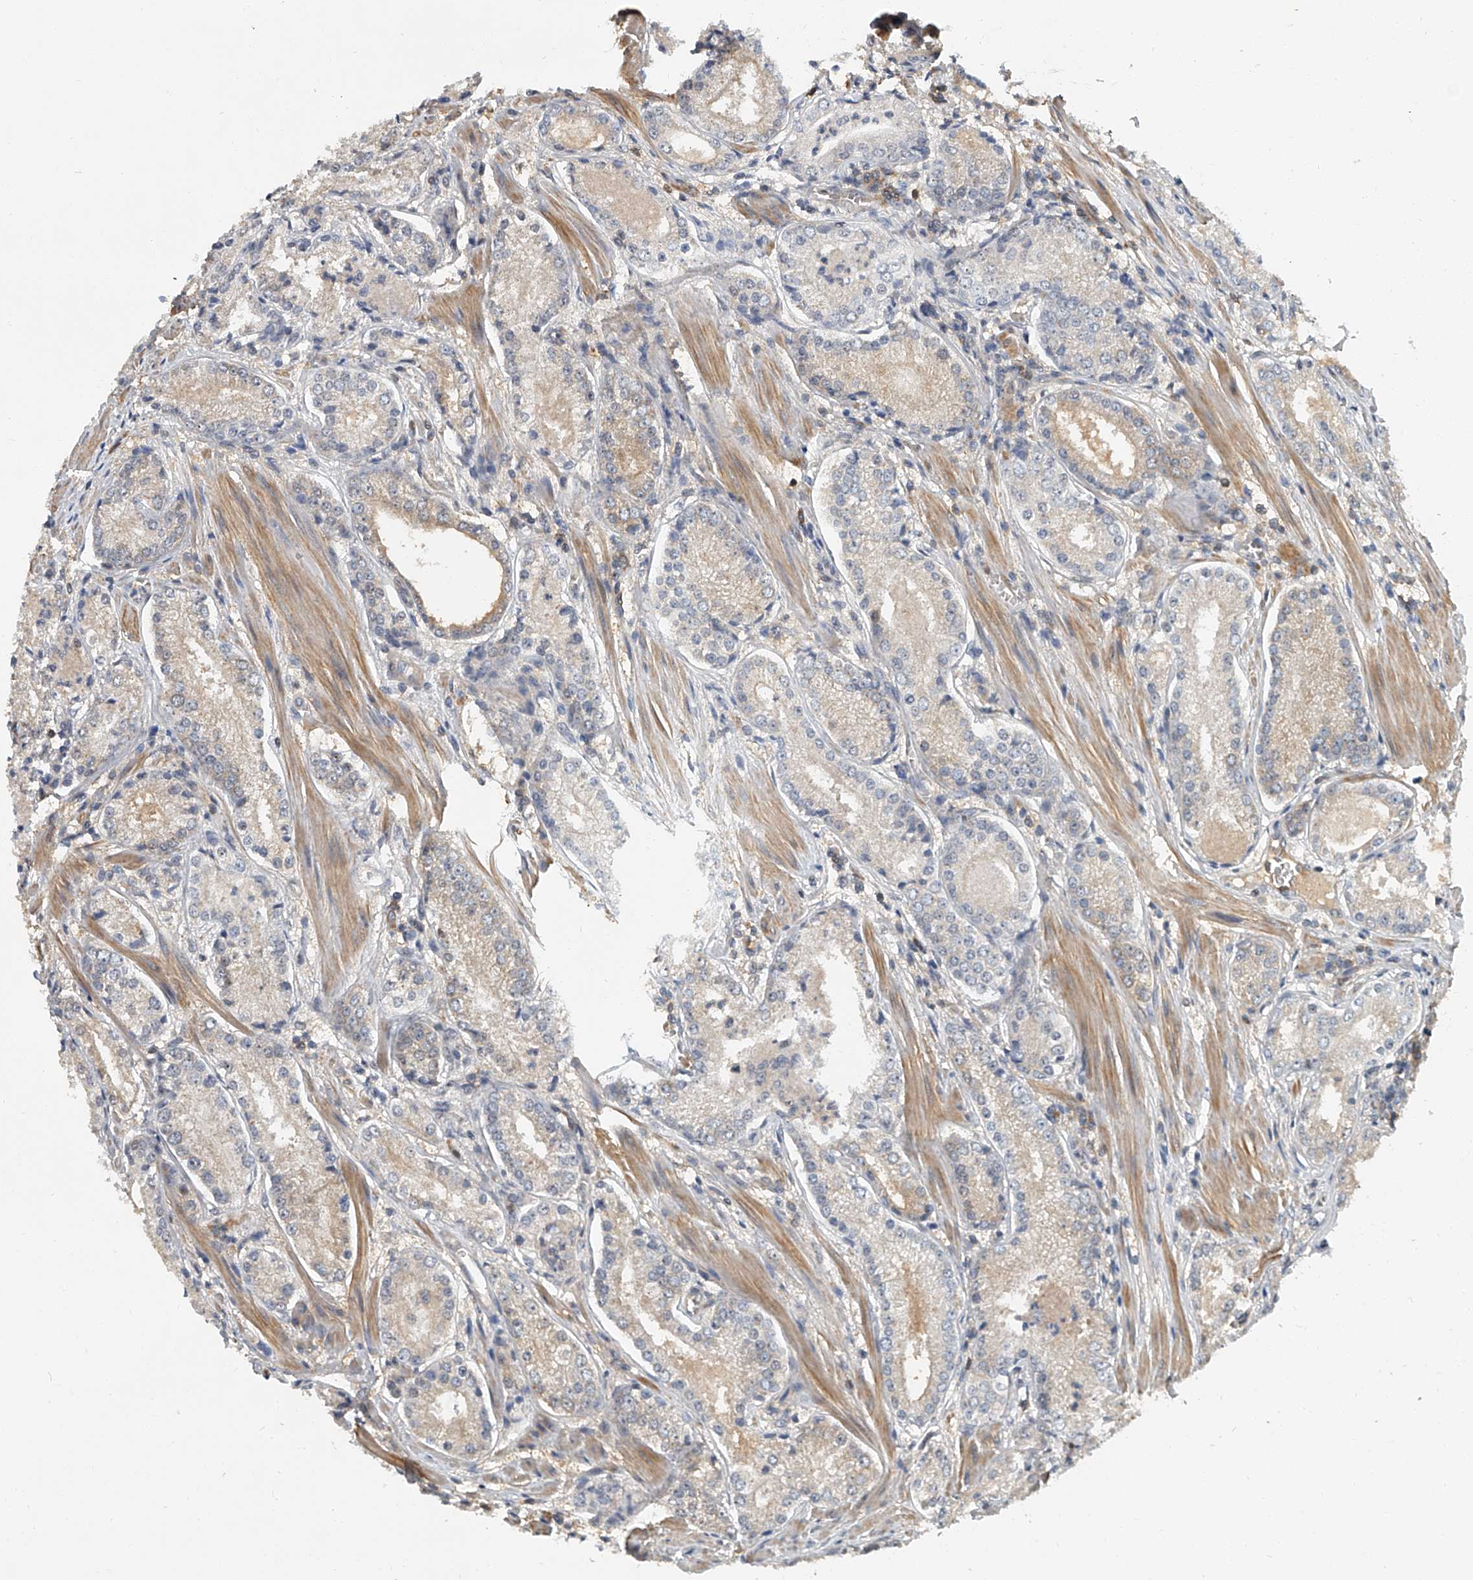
{"staining": {"intensity": "weak", "quantity": "<25%", "location": "cytoplasmic/membranous"}, "tissue": "prostate cancer", "cell_type": "Tumor cells", "image_type": "cancer", "snomed": [{"axis": "morphology", "description": "Adenocarcinoma, Low grade"}, {"axis": "topography", "description": "Prostate"}], "caption": "Human prostate cancer (low-grade adenocarcinoma) stained for a protein using IHC exhibits no positivity in tumor cells.", "gene": "CD200", "patient": {"sex": "male", "age": 54}}